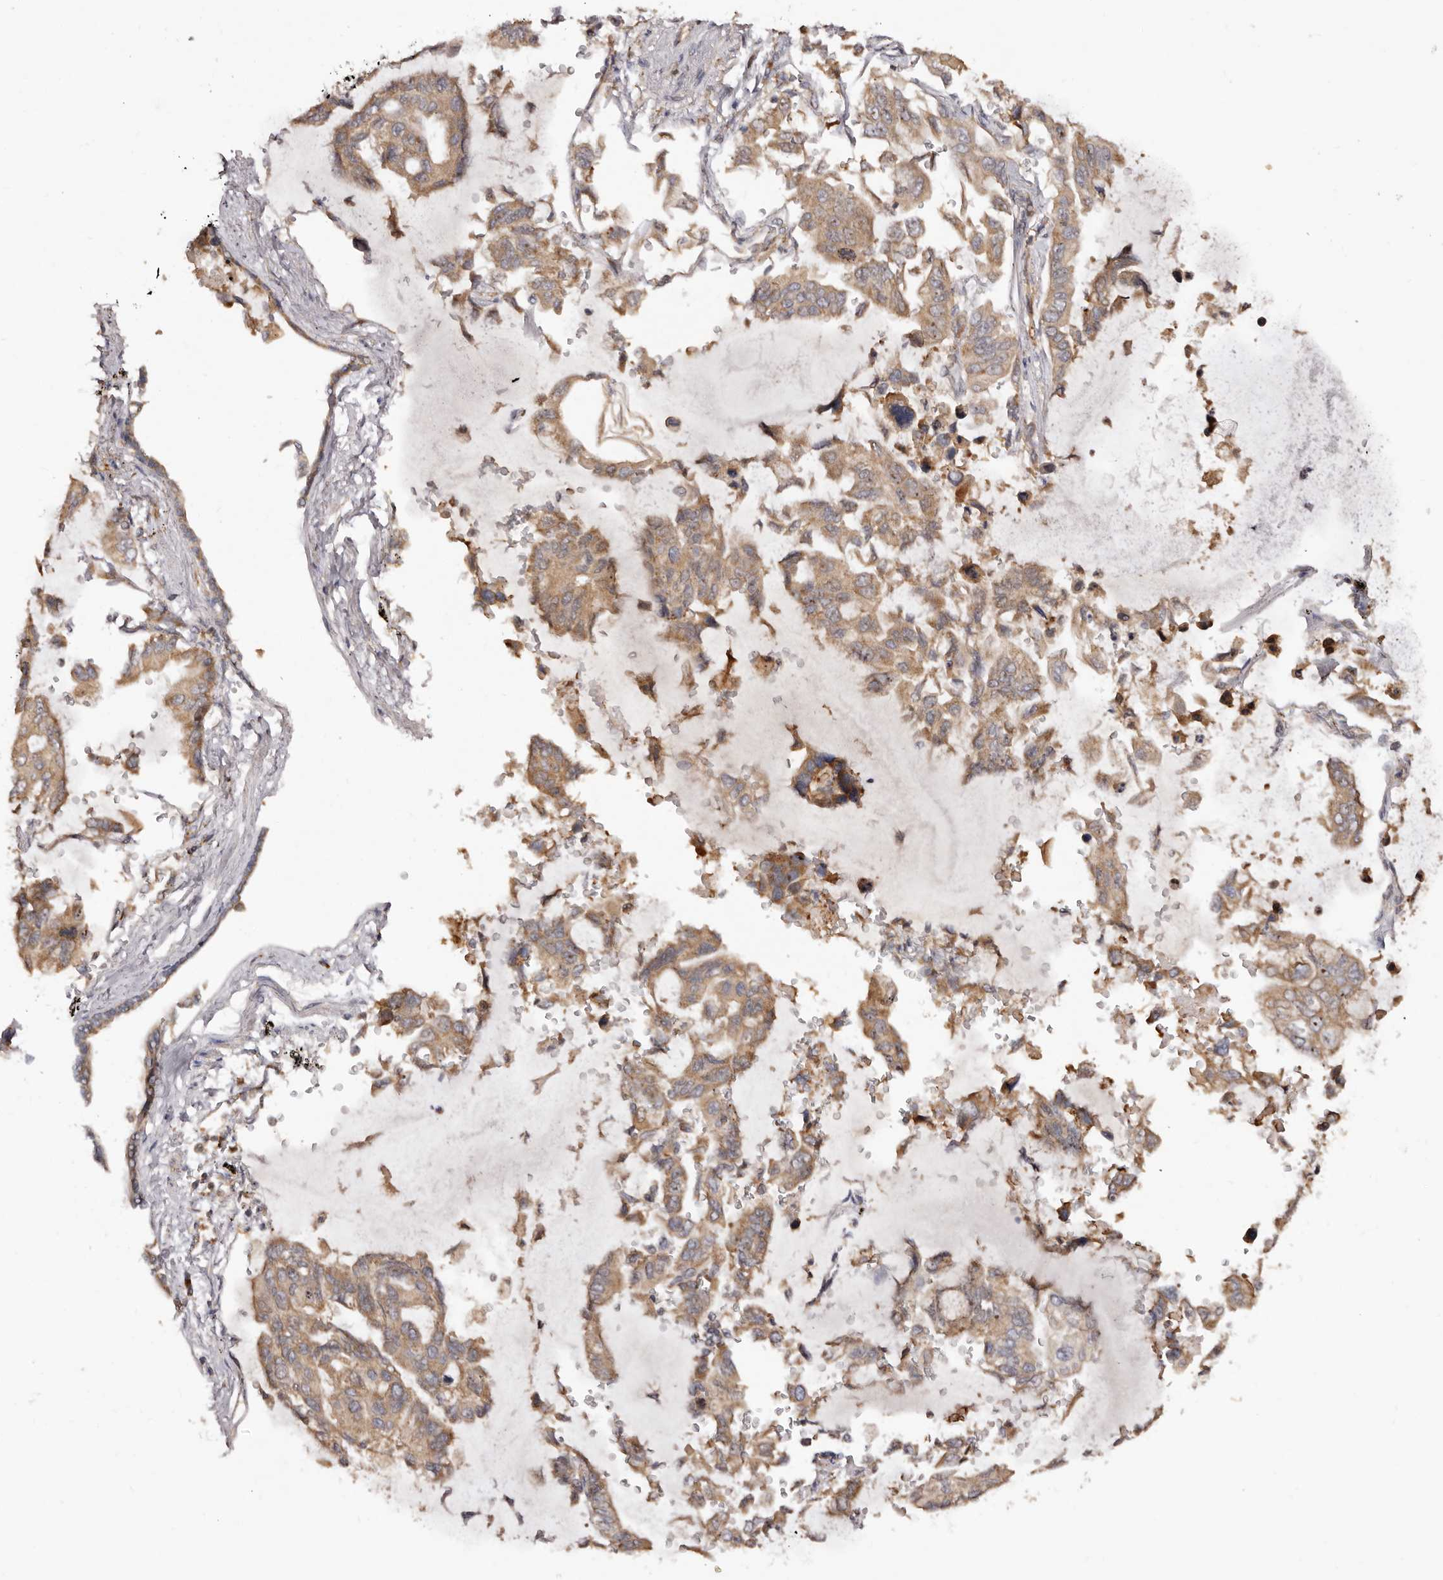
{"staining": {"intensity": "moderate", "quantity": ">75%", "location": "cytoplasmic/membranous"}, "tissue": "lung cancer", "cell_type": "Tumor cells", "image_type": "cancer", "snomed": [{"axis": "morphology", "description": "Adenocarcinoma, NOS"}, {"axis": "topography", "description": "Lung"}], "caption": "The image displays immunohistochemical staining of lung adenocarcinoma. There is moderate cytoplasmic/membranous expression is present in approximately >75% of tumor cells.", "gene": "RPS6", "patient": {"sex": "male", "age": 64}}